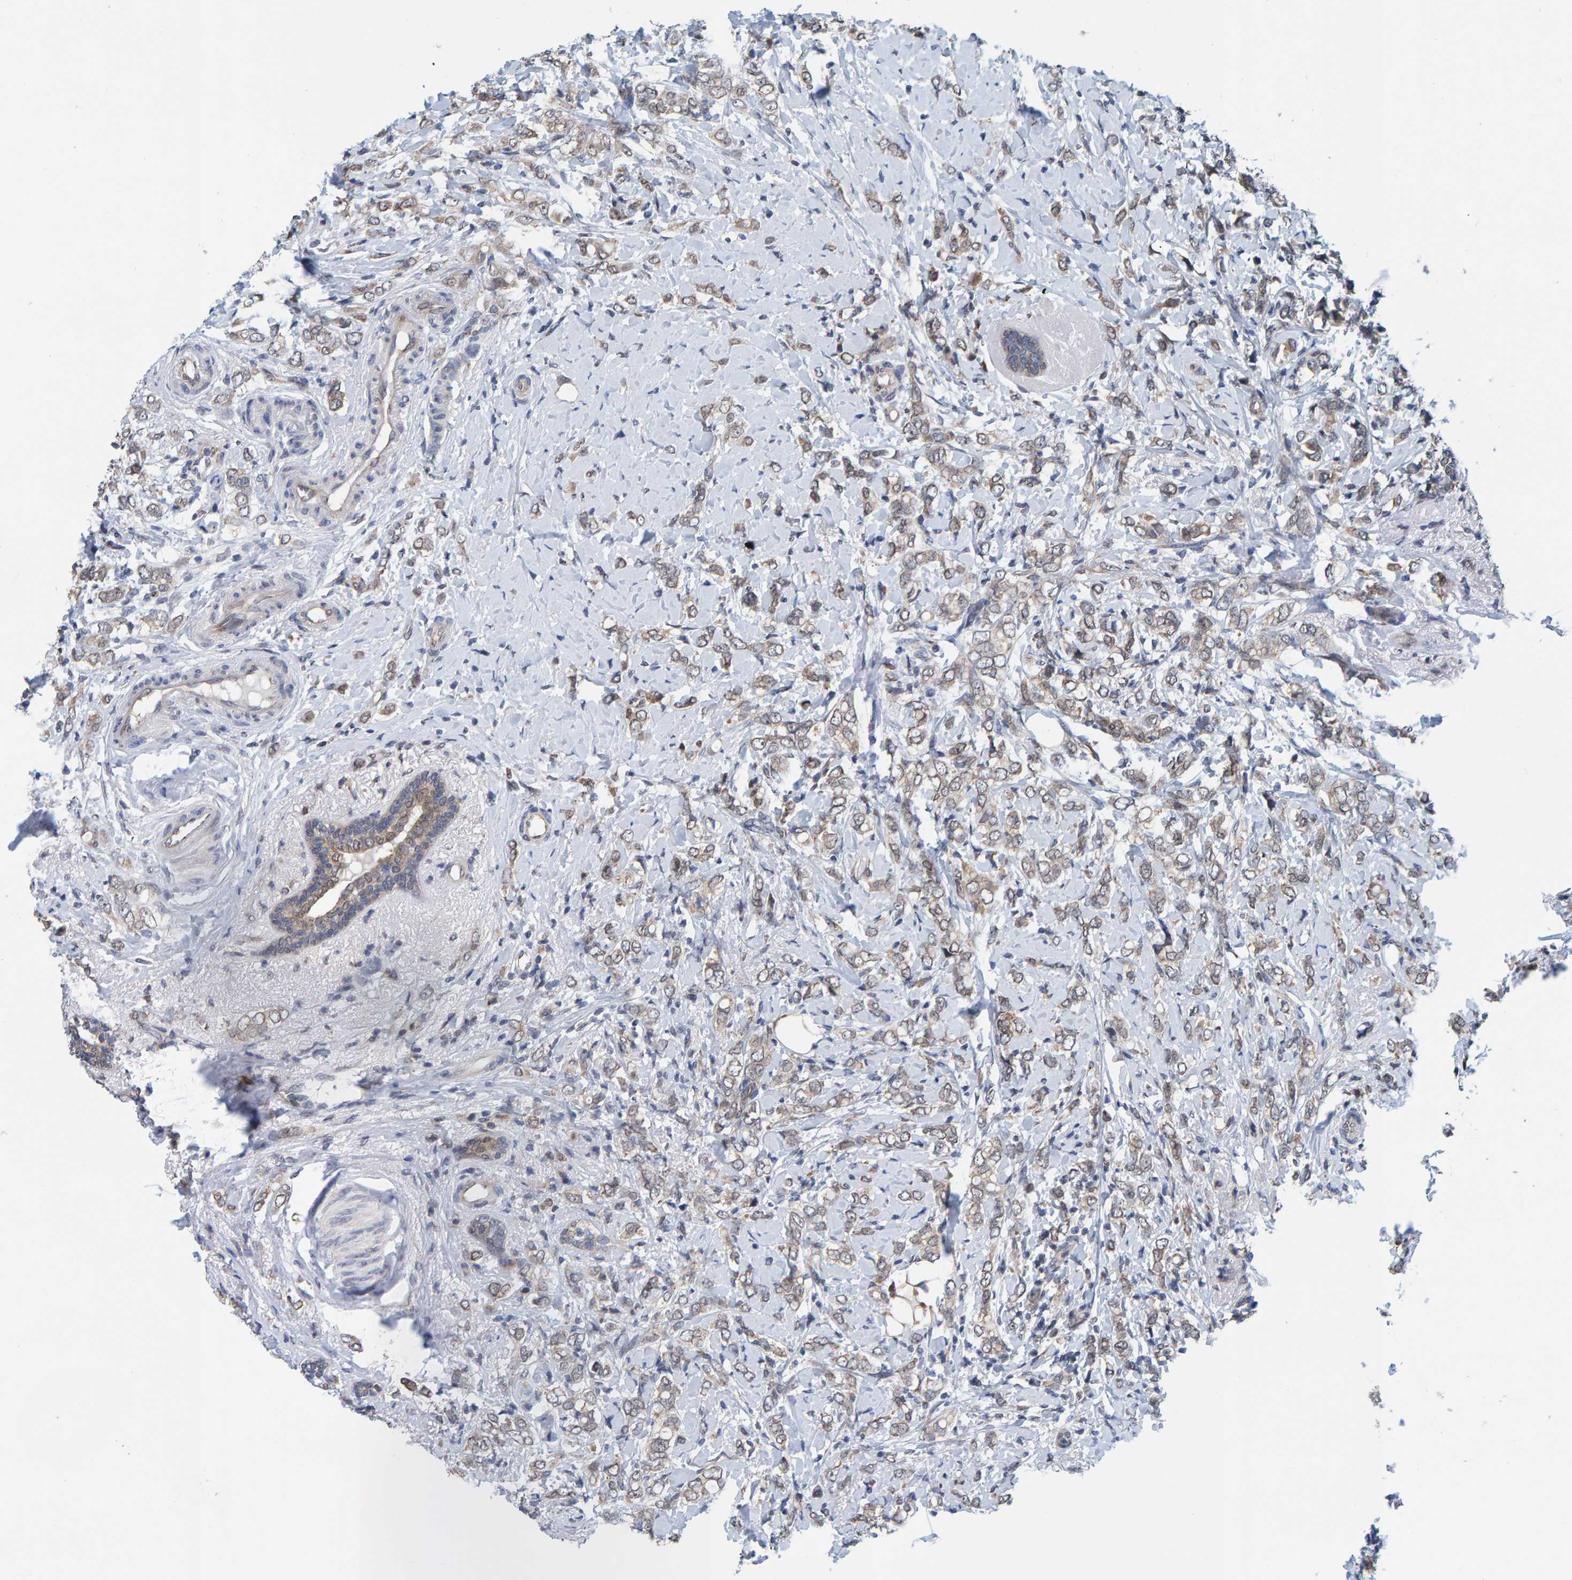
{"staining": {"intensity": "weak", "quantity": ">75%", "location": "cytoplasmic/membranous"}, "tissue": "breast cancer", "cell_type": "Tumor cells", "image_type": "cancer", "snomed": [{"axis": "morphology", "description": "Normal tissue, NOS"}, {"axis": "morphology", "description": "Lobular carcinoma"}, {"axis": "topography", "description": "Breast"}], "caption": "Breast cancer (lobular carcinoma) stained for a protein reveals weak cytoplasmic/membranous positivity in tumor cells.", "gene": "SCRN2", "patient": {"sex": "female", "age": 47}}